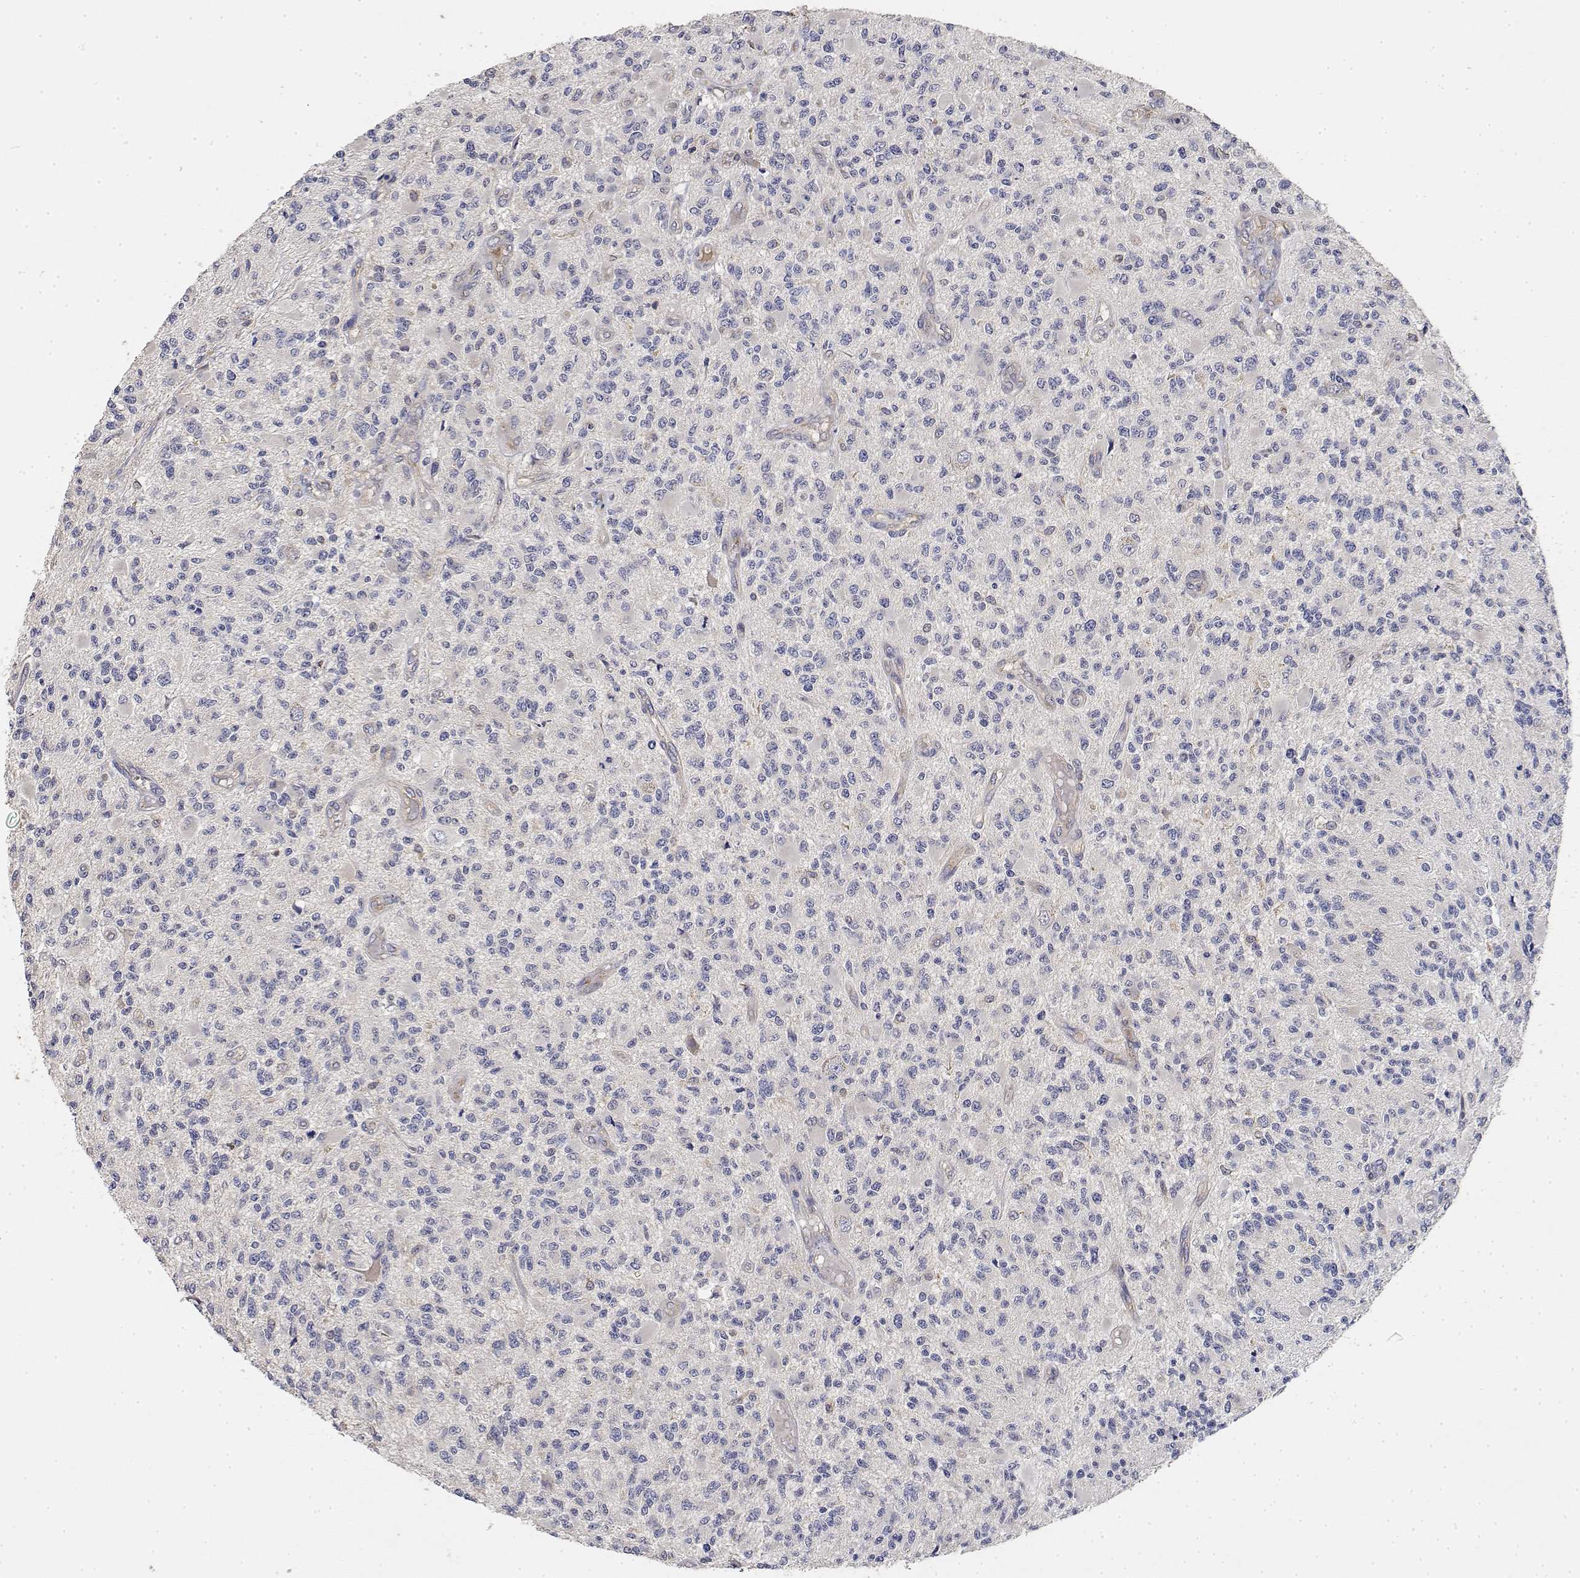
{"staining": {"intensity": "negative", "quantity": "none", "location": "none"}, "tissue": "glioma", "cell_type": "Tumor cells", "image_type": "cancer", "snomed": [{"axis": "morphology", "description": "Glioma, malignant, High grade"}, {"axis": "topography", "description": "Brain"}], "caption": "IHC photomicrograph of neoplastic tissue: human malignant high-grade glioma stained with DAB displays no significant protein expression in tumor cells. (DAB (3,3'-diaminobenzidine) immunohistochemistry, high magnification).", "gene": "LONRF3", "patient": {"sex": "female", "age": 63}}